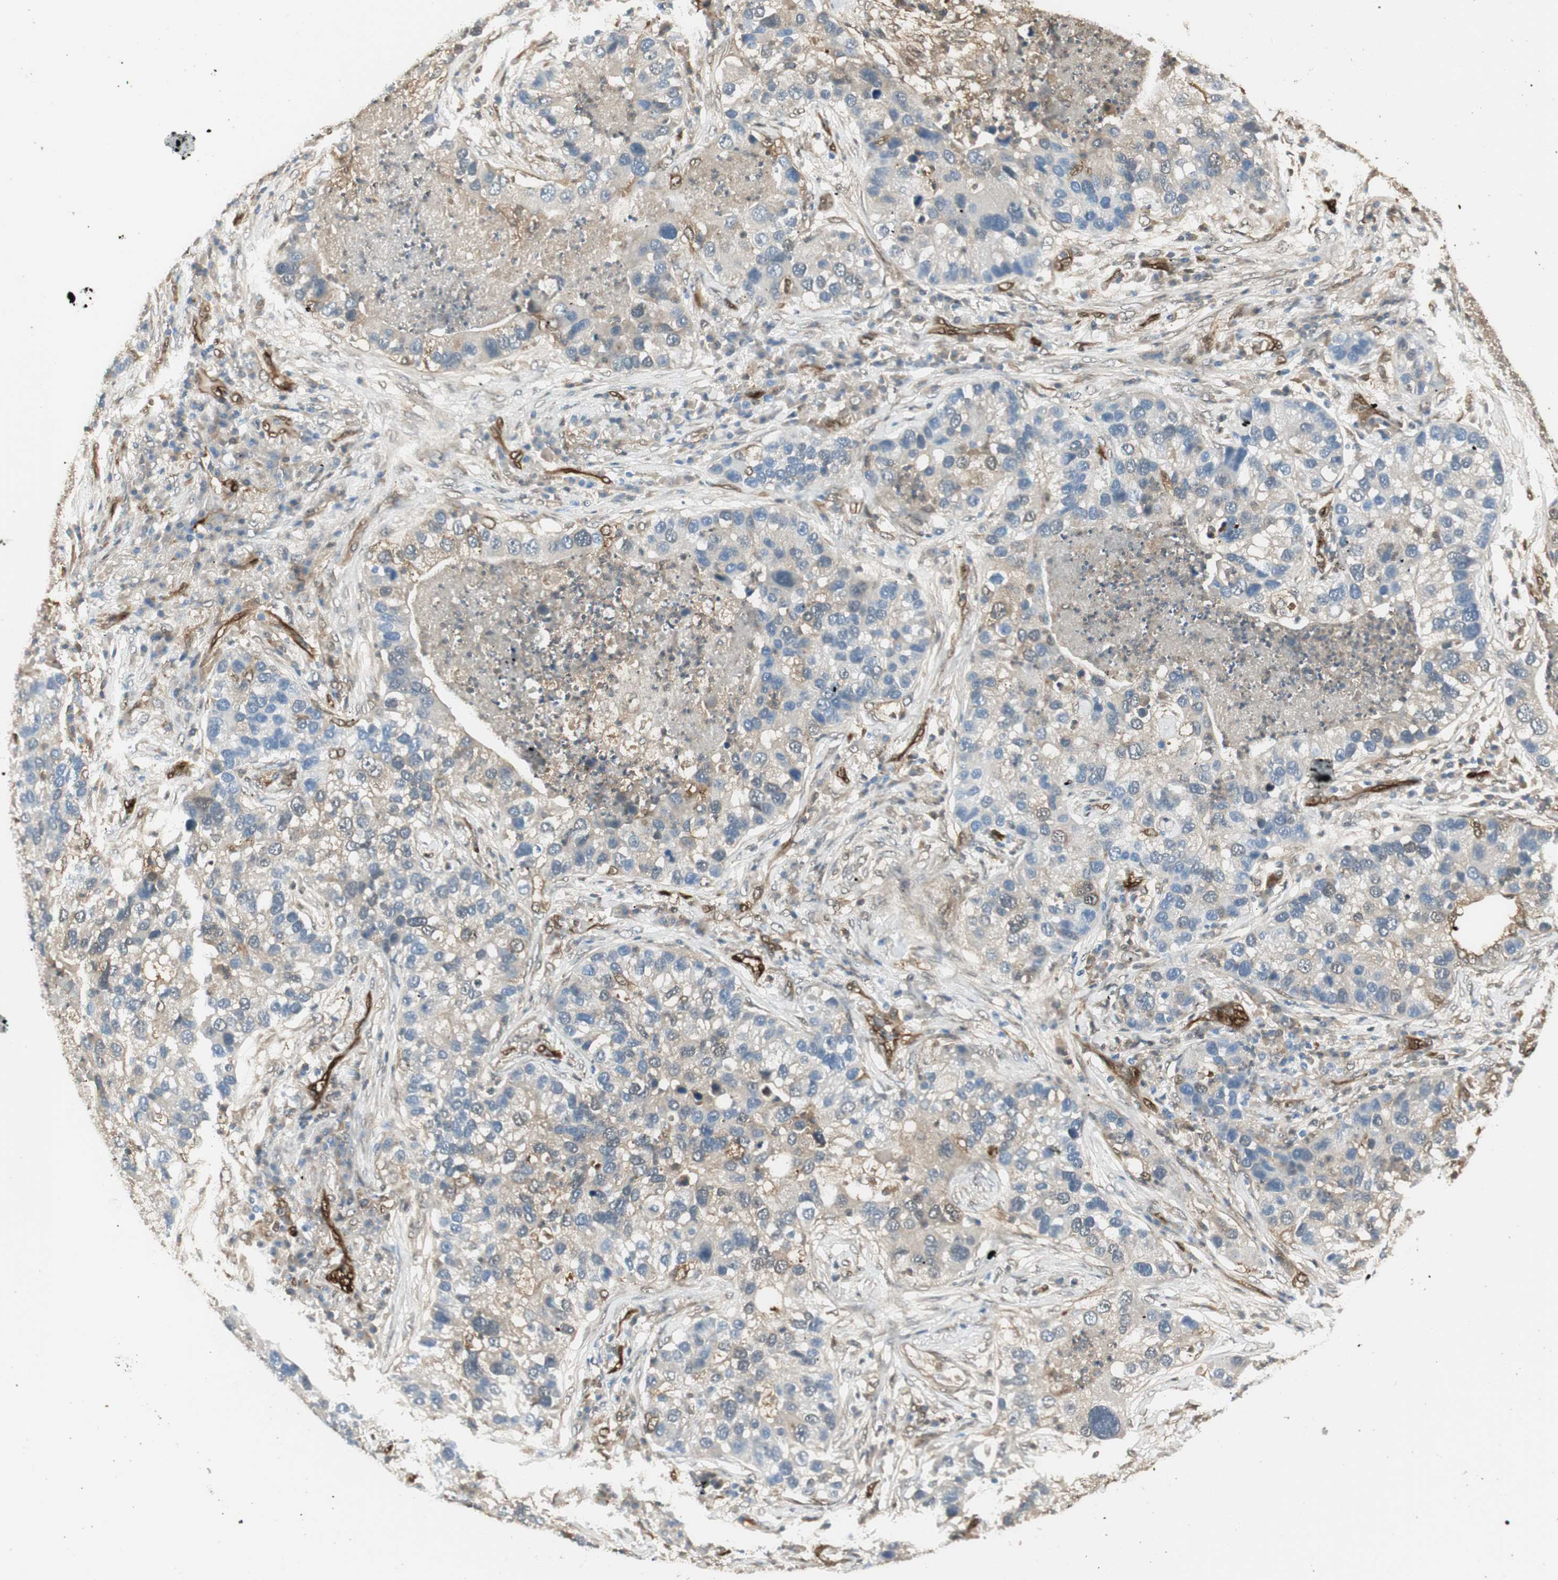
{"staining": {"intensity": "weak", "quantity": "<25%", "location": "cytoplasmic/membranous"}, "tissue": "lung cancer", "cell_type": "Tumor cells", "image_type": "cancer", "snomed": [{"axis": "morphology", "description": "Normal tissue, NOS"}, {"axis": "morphology", "description": "Adenocarcinoma, NOS"}, {"axis": "topography", "description": "Bronchus"}, {"axis": "topography", "description": "Lung"}], "caption": "Immunohistochemistry (IHC) of human lung cancer (adenocarcinoma) demonstrates no expression in tumor cells. (DAB immunohistochemistry (IHC) visualized using brightfield microscopy, high magnification).", "gene": "SERPINB6", "patient": {"sex": "male", "age": 54}}